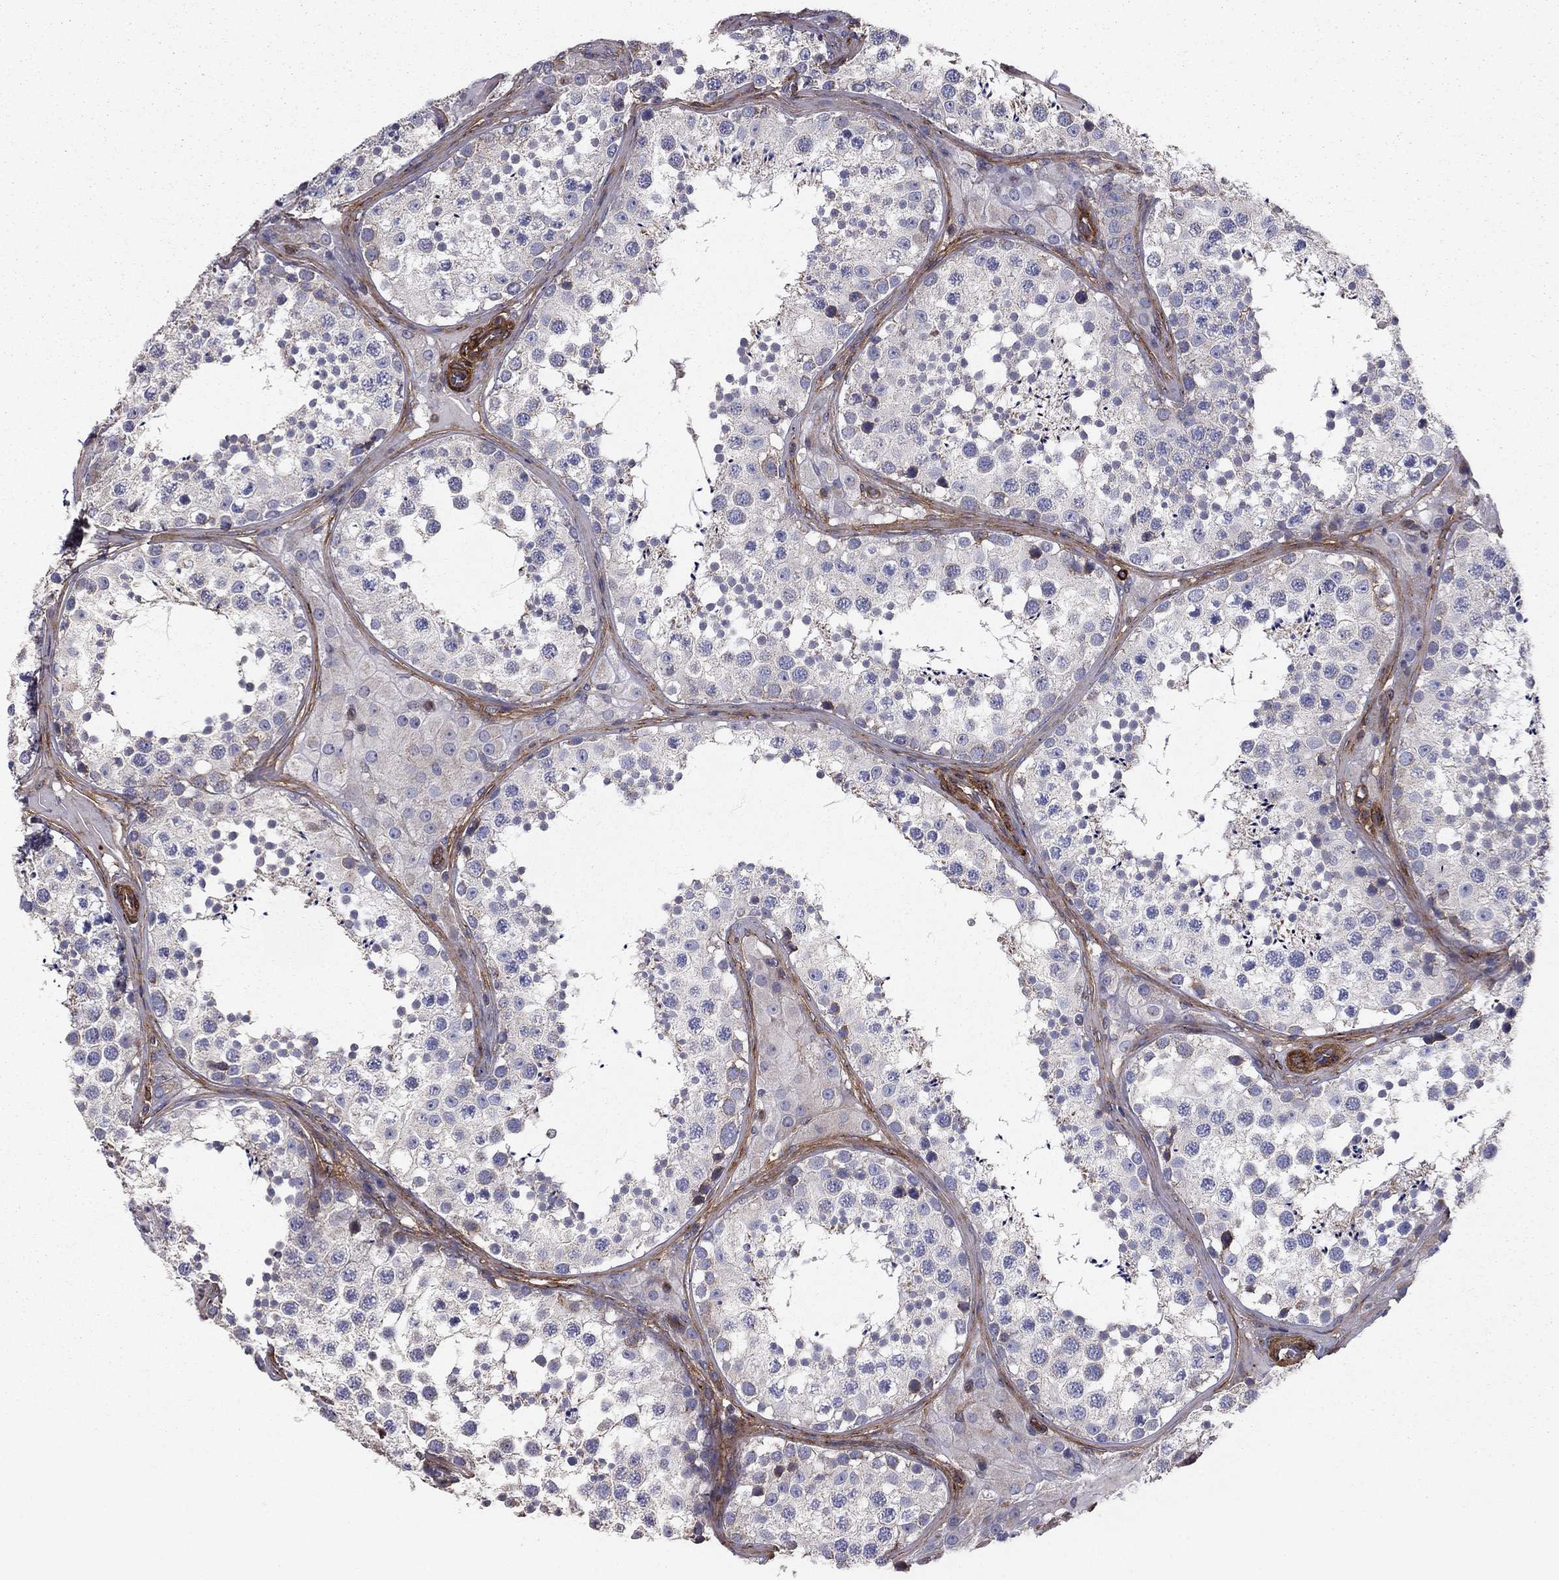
{"staining": {"intensity": "negative", "quantity": "none", "location": "none"}, "tissue": "testis", "cell_type": "Cells in seminiferous ducts", "image_type": "normal", "snomed": [{"axis": "morphology", "description": "Normal tissue, NOS"}, {"axis": "topography", "description": "Testis"}], "caption": "Cells in seminiferous ducts are negative for brown protein staining in unremarkable testis.", "gene": "EHBP1L1", "patient": {"sex": "male", "age": 34}}